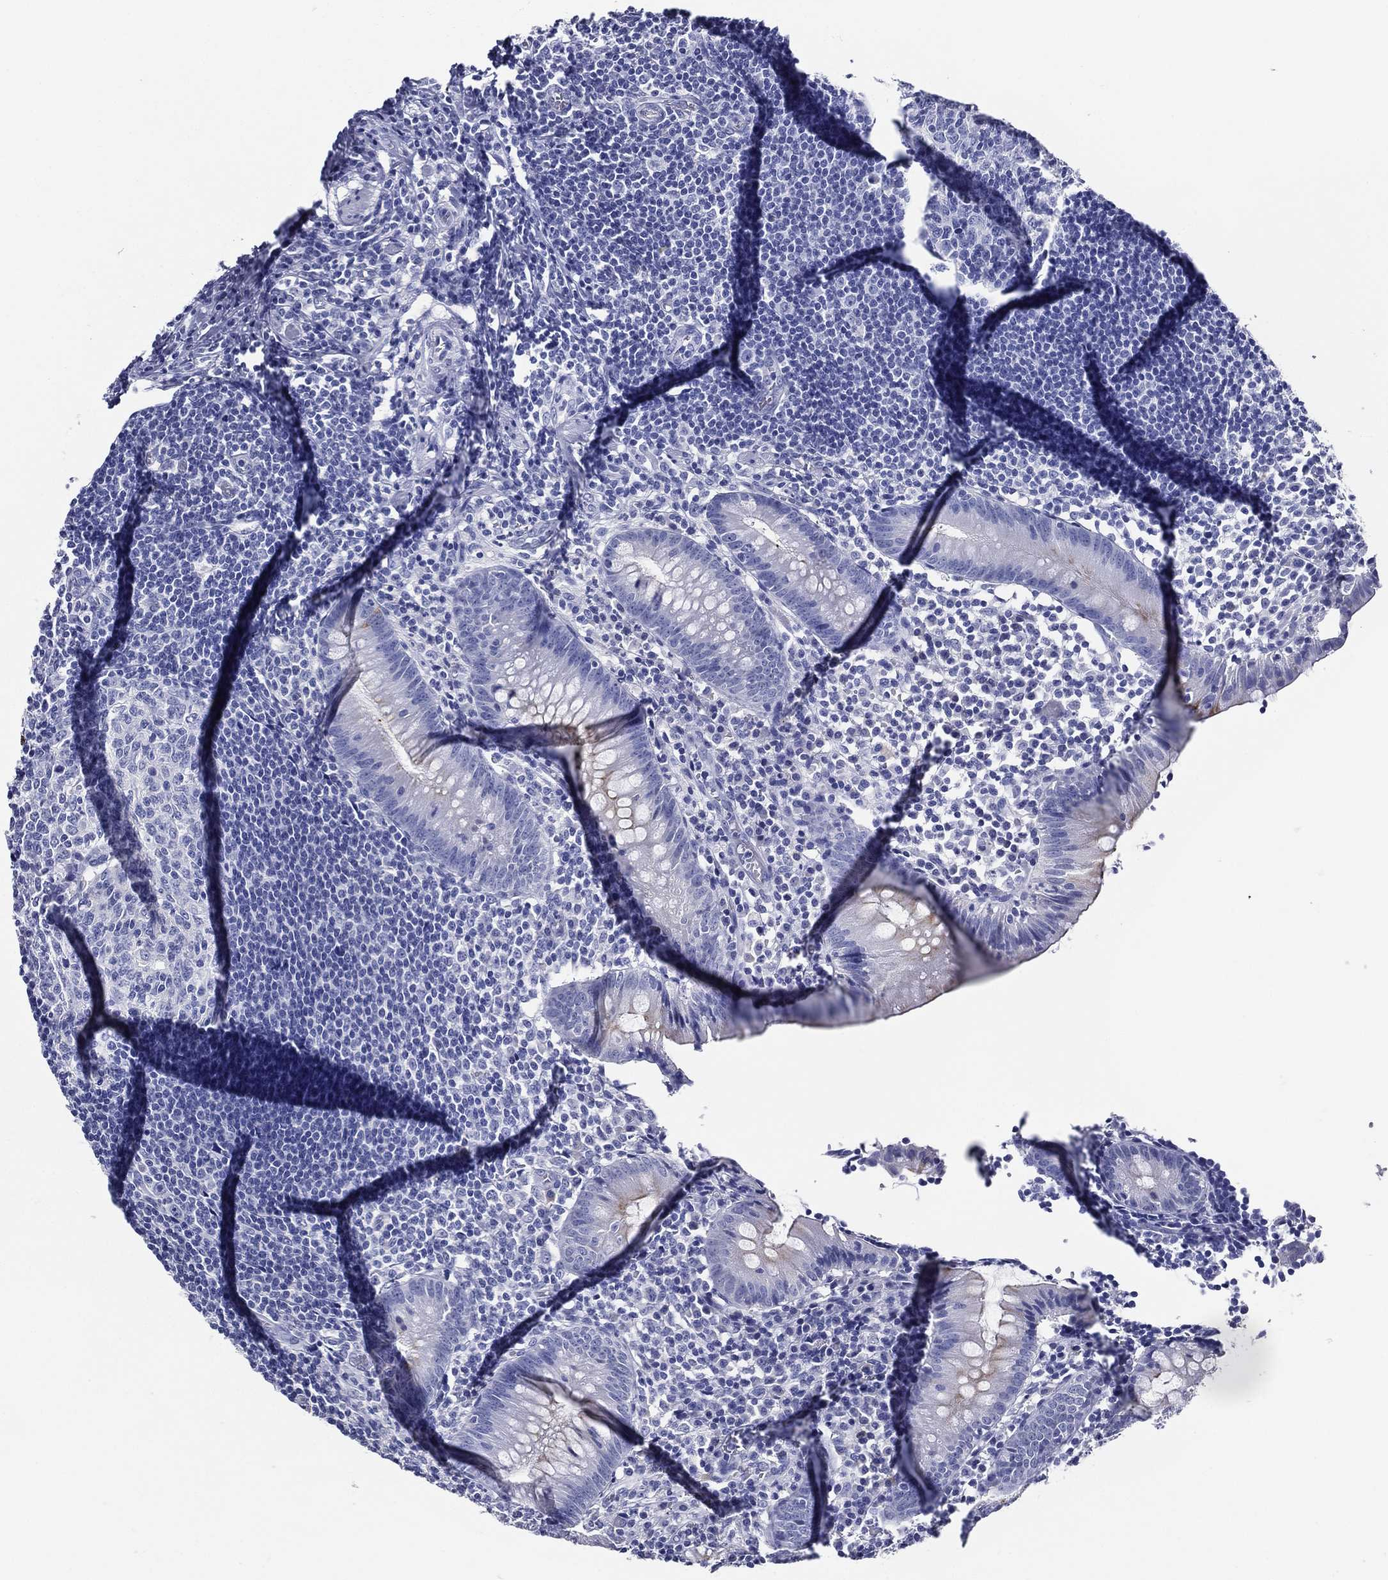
{"staining": {"intensity": "weak", "quantity": "<25%", "location": "cytoplasmic/membranous"}, "tissue": "appendix", "cell_type": "Glandular cells", "image_type": "normal", "snomed": [{"axis": "morphology", "description": "Normal tissue, NOS"}, {"axis": "topography", "description": "Appendix"}], "caption": "A photomicrograph of human appendix is negative for staining in glandular cells. Brightfield microscopy of immunohistochemistry (IHC) stained with DAB (3,3'-diaminobenzidine) (brown) and hematoxylin (blue), captured at high magnification.", "gene": "ACE2", "patient": {"sex": "female", "age": 40}}